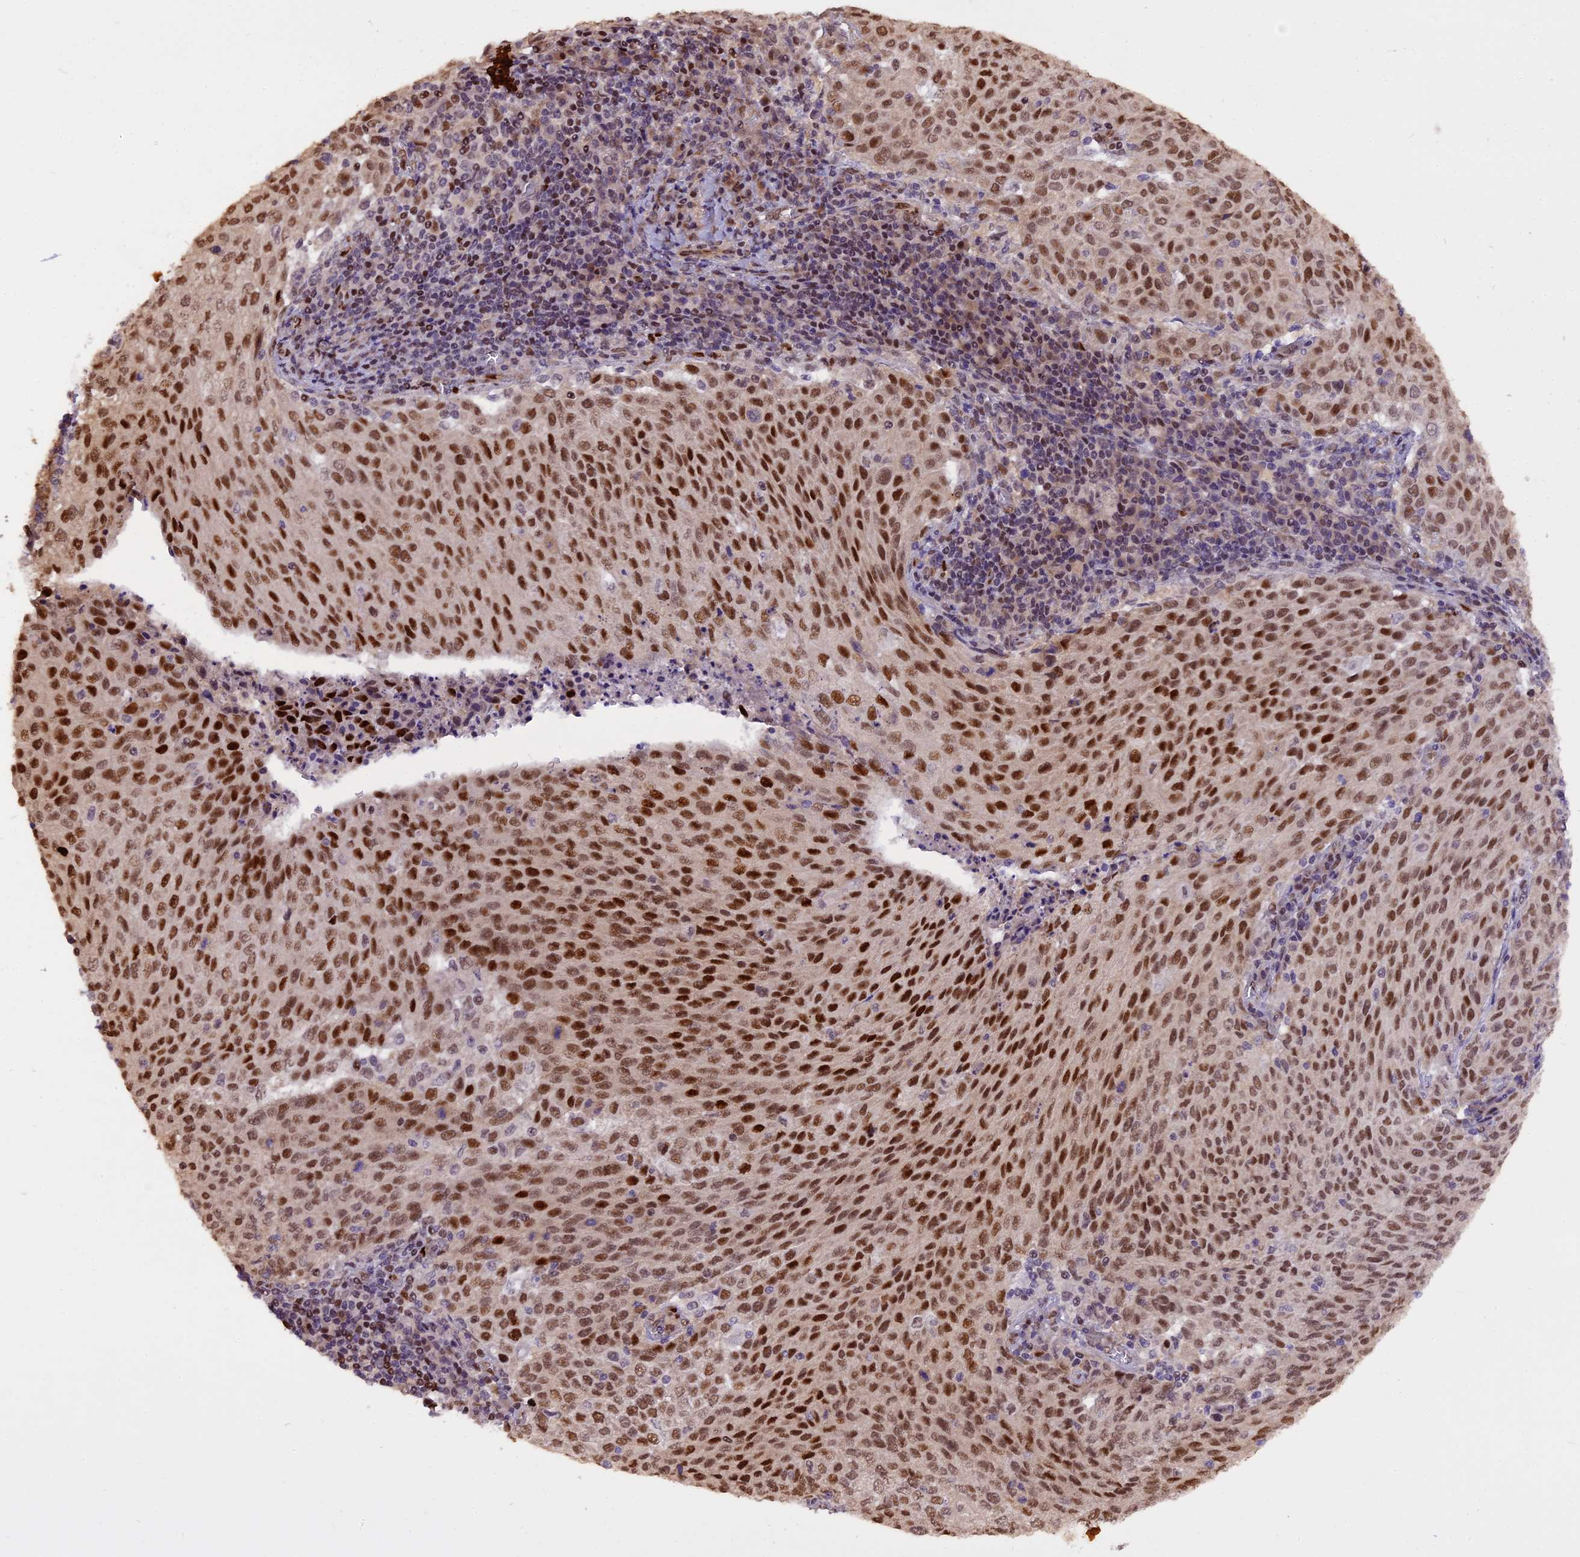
{"staining": {"intensity": "strong", "quantity": ">75%", "location": "nuclear"}, "tissue": "cervical cancer", "cell_type": "Tumor cells", "image_type": "cancer", "snomed": [{"axis": "morphology", "description": "Squamous cell carcinoma, NOS"}, {"axis": "topography", "description": "Cervix"}], "caption": "This is an image of IHC staining of cervical cancer, which shows strong expression in the nuclear of tumor cells.", "gene": "MICALL1", "patient": {"sex": "female", "age": 46}}